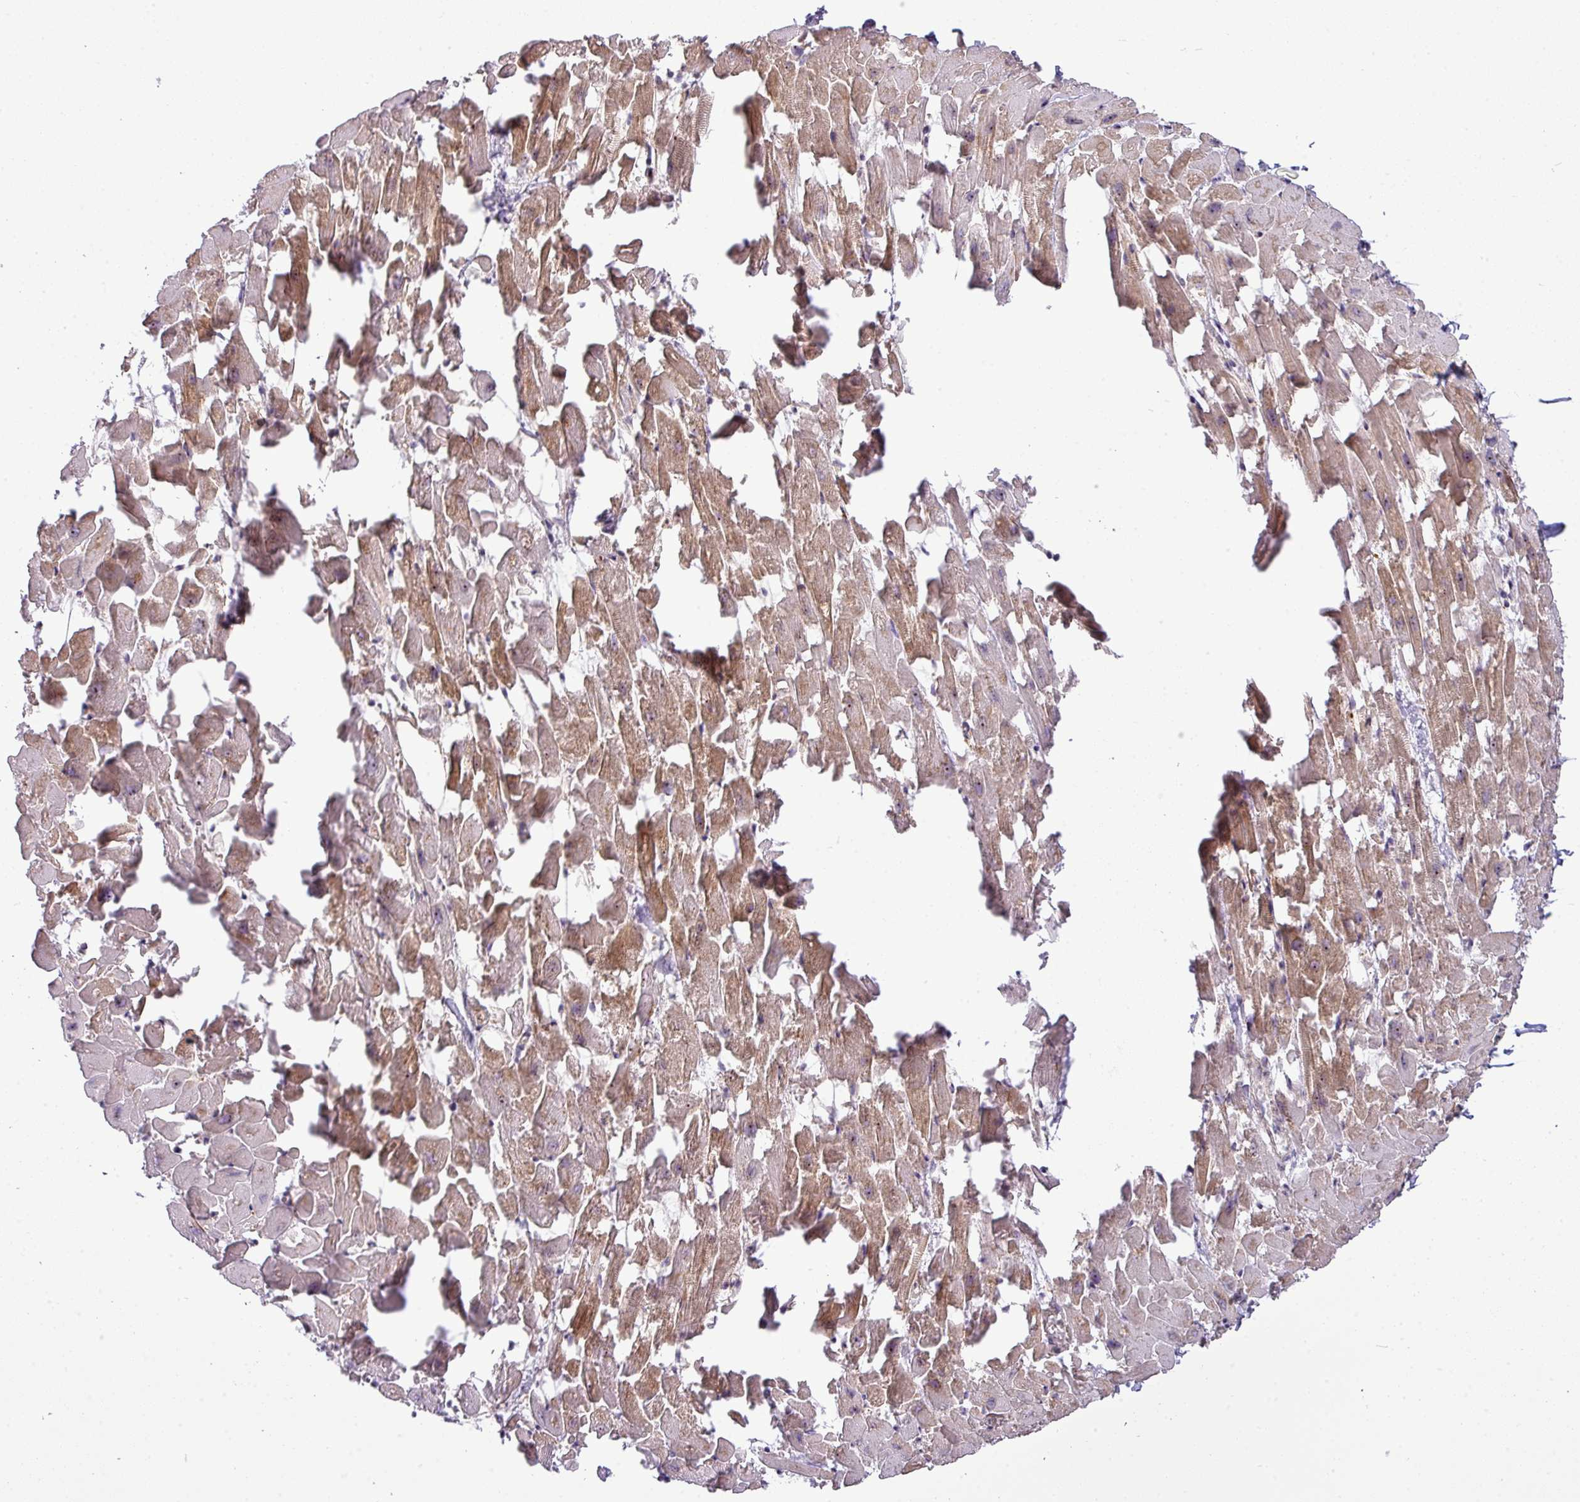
{"staining": {"intensity": "moderate", "quantity": "25%-75%", "location": "cytoplasmic/membranous,nuclear"}, "tissue": "heart muscle", "cell_type": "Cardiomyocytes", "image_type": "normal", "snomed": [{"axis": "morphology", "description": "Normal tissue, NOS"}, {"axis": "topography", "description": "Heart"}], "caption": "Protein staining by IHC shows moderate cytoplasmic/membranous,nuclear staining in about 25%-75% of cardiomyocytes in normal heart muscle. (DAB (3,3'-diaminobenzidine) = brown stain, brightfield microscopy at high magnification).", "gene": "MAK16", "patient": {"sex": "female", "age": 64}}